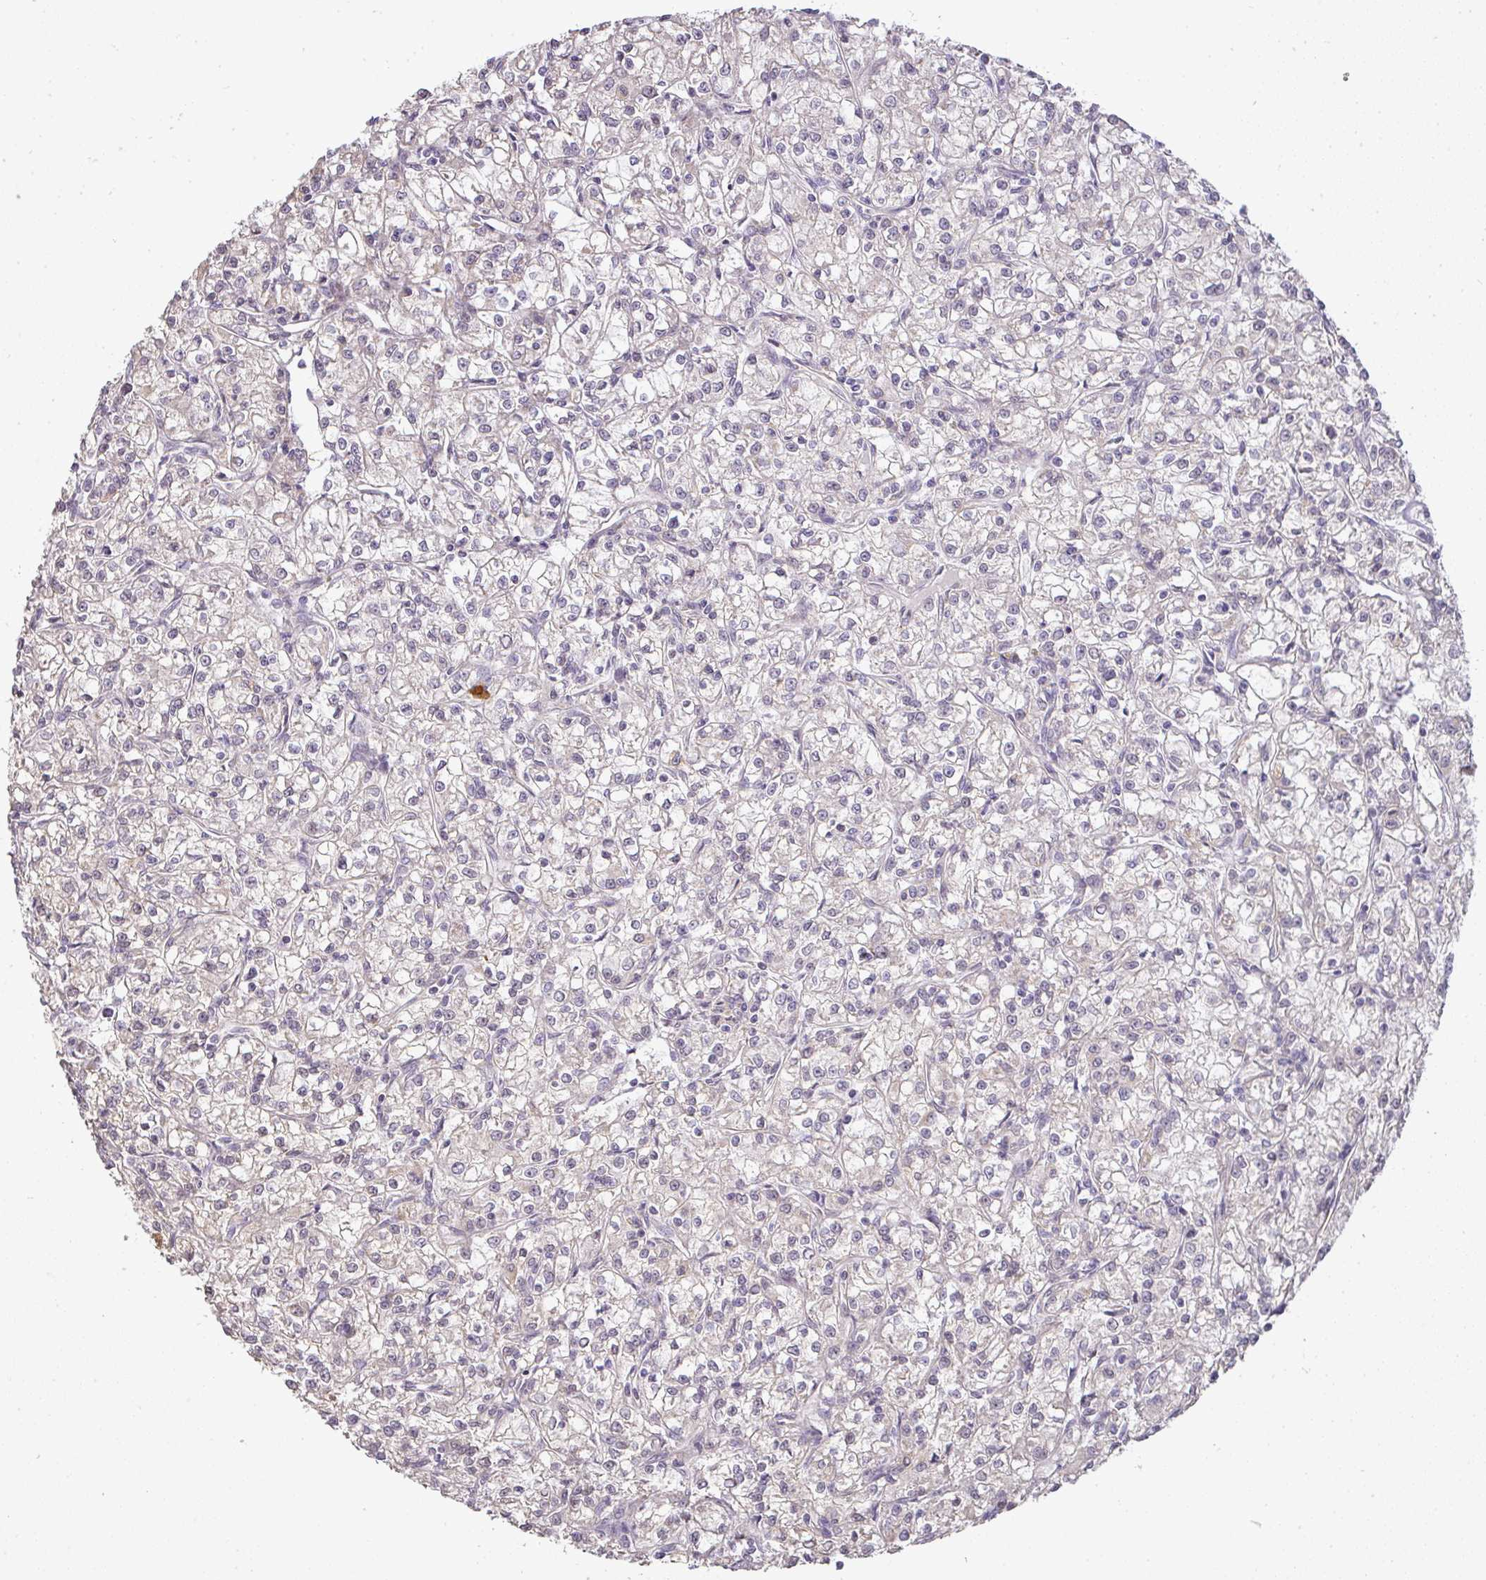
{"staining": {"intensity": "weak", "quantity": "<25%", "location": "cytoplasmic/membranous"}, "tissue": "renal cancer", "cell_type": "Tumor cells", "image_type": "cancer", "snomed": [{"axis": "morphology", "description": "Adenocarcinoma, NOS"}, {"axis": "topography", "description": "Kidney"}], "caption": "This micrograph is of renal cancer stained with IHC to label a protein in brown with the nuclei are counter-stained blue. There is no staining in tumor cells. The staining is performed using DAB brown chromogen with nuclei counter-stained in using hematoxylin.", "gene": "MYOM2", "patient": {"sex": "female", "age": 59}}